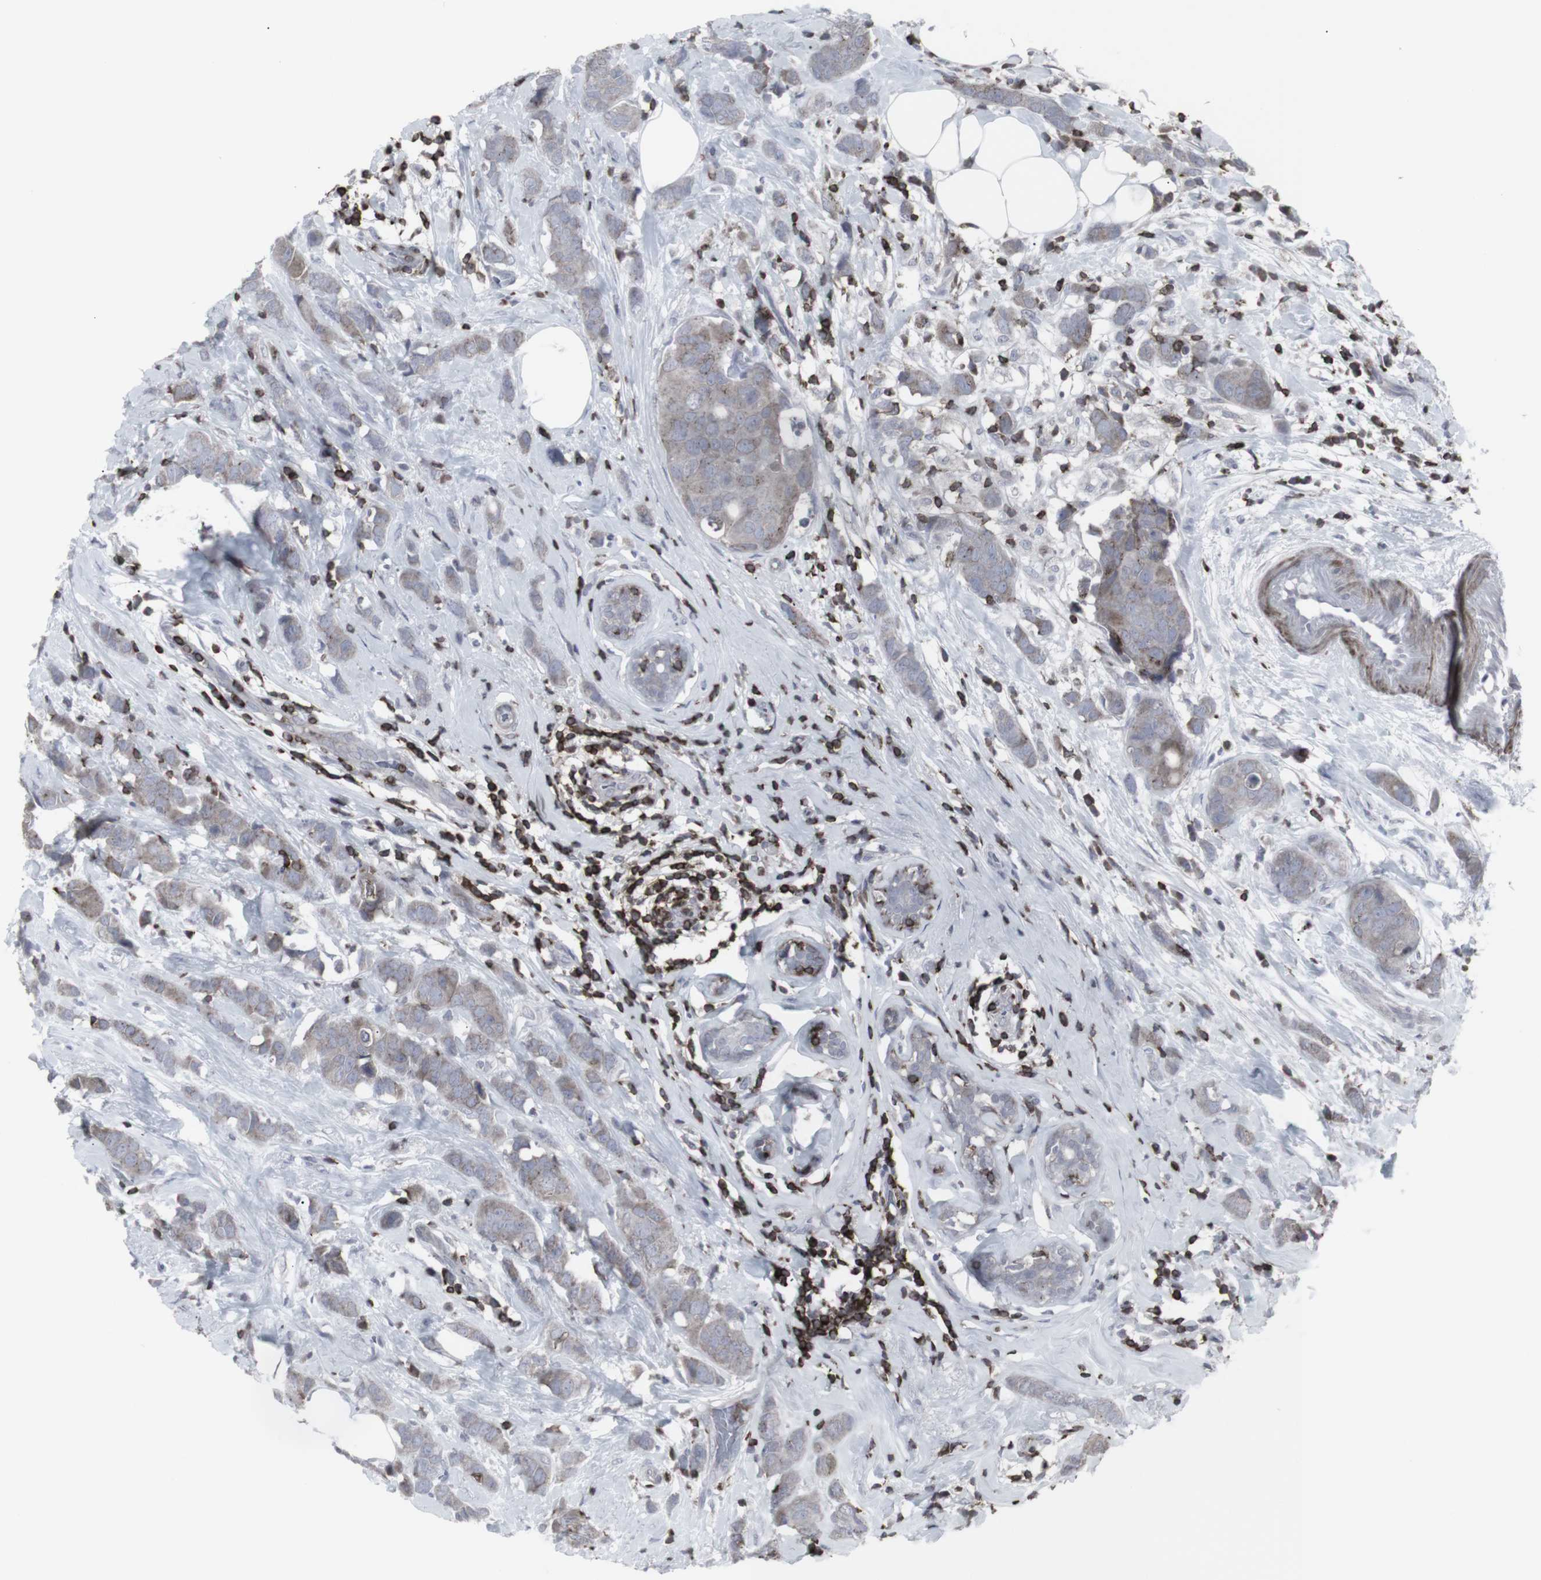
{"staining": {"intensity": "negative", "quantity": "none", "location": "none"}, "tissue": "breast cancer", "cell_type": "Tumor cells", "image_type": "cancer", "snomed": [{"axis": "morphology", "description": "Normal tissue, NOS"}, {"axis": "morphology", "description": "Duct carcinoma"}, {"axis": "topography", "description": "Breast"}], "caption": "An immunohistochemistry (IHC) image of breast cancer is shown. There is no staining in tumor cells of breast cancer. Brightfield microscopy of immunohistochemistry (IHC) stained with DAB (brown) and hematoxylin (blue), captured at high magnification.", "gene": "APOBEC2", "patient": {"sex": "female", "age": 50}}